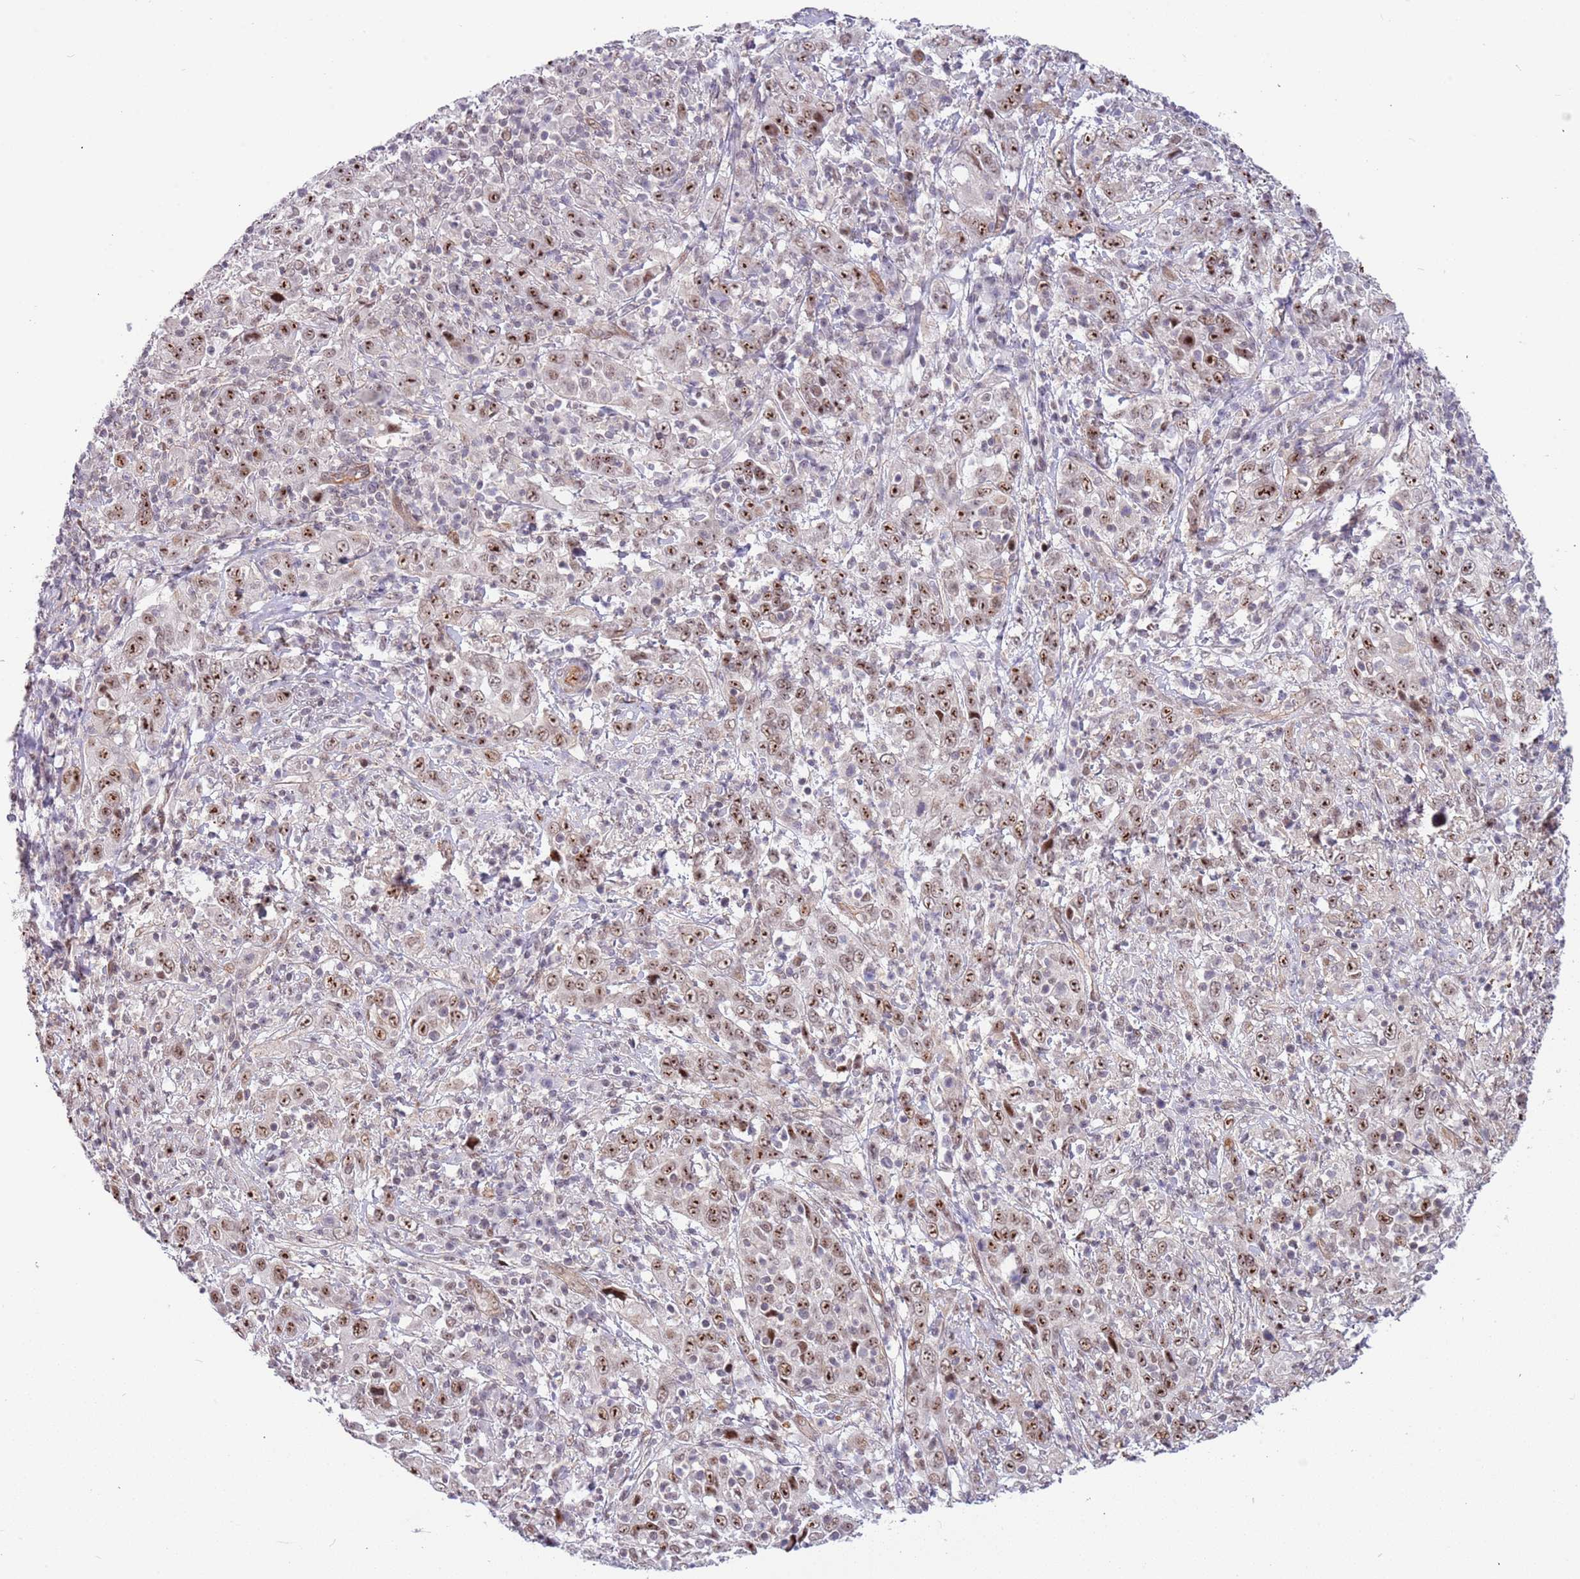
{"staining": {"intensity": "moderate", "quantity": ">75%", "location": "nuclear"}, "tissue": "cervical cancer", "cell_type": "Tumor cells", "image_type": "cancer", "snomed": [{"axis": "morphology", "description": "Squamous cell carcinoma, NOS"}, {"axis": "topography", "description": "Cervix"}], "caption": "About >75% of tumor cells in cervical cancer show moderate nuclear protein expression as visualized by brown immunohistochemical staining.", "gene": "LRMDA", "patient": {"sex": "female", "age": 46}}